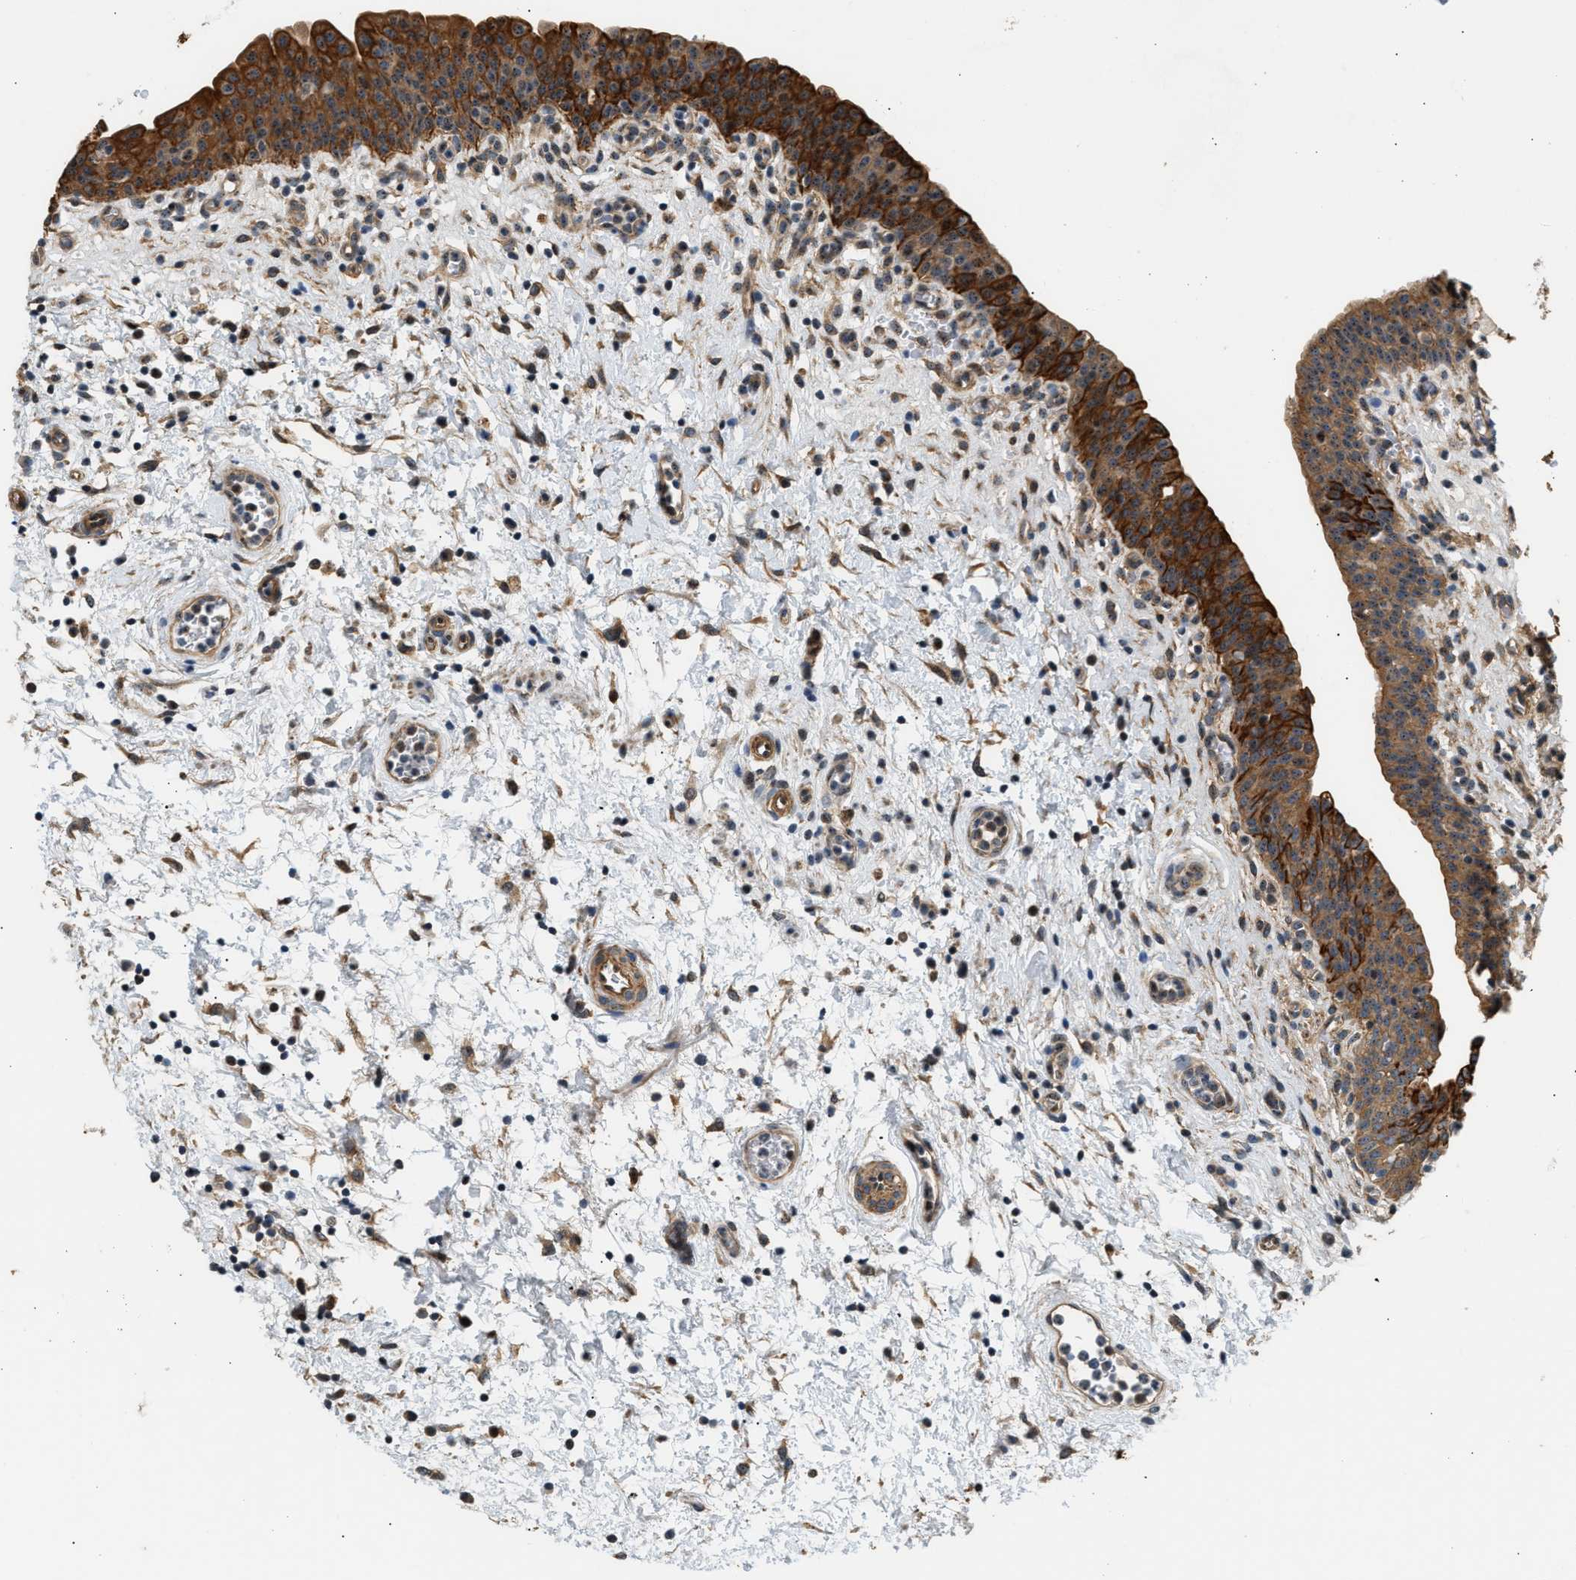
{"staining": {"intensity": "strong", "quantity": ">75%", "location": "cytoplasmic/membranous"}, "tissue": "urinary bladder", "cell_type": "Urothelial cells", "image_type": "normal", "snomed": [{"axis": "morphology", "description": "Normal tissue, NOS"}, {"axis": "topography", "description": "Urinary bladder"}], "caption": "A brown stain labels strong cytoplasmic/membranous positivity of a protein in urothelial cells of unremarkable urinary bladder.", "gene": "WDR31", "patient": {"sex": "male", "age": 37}}